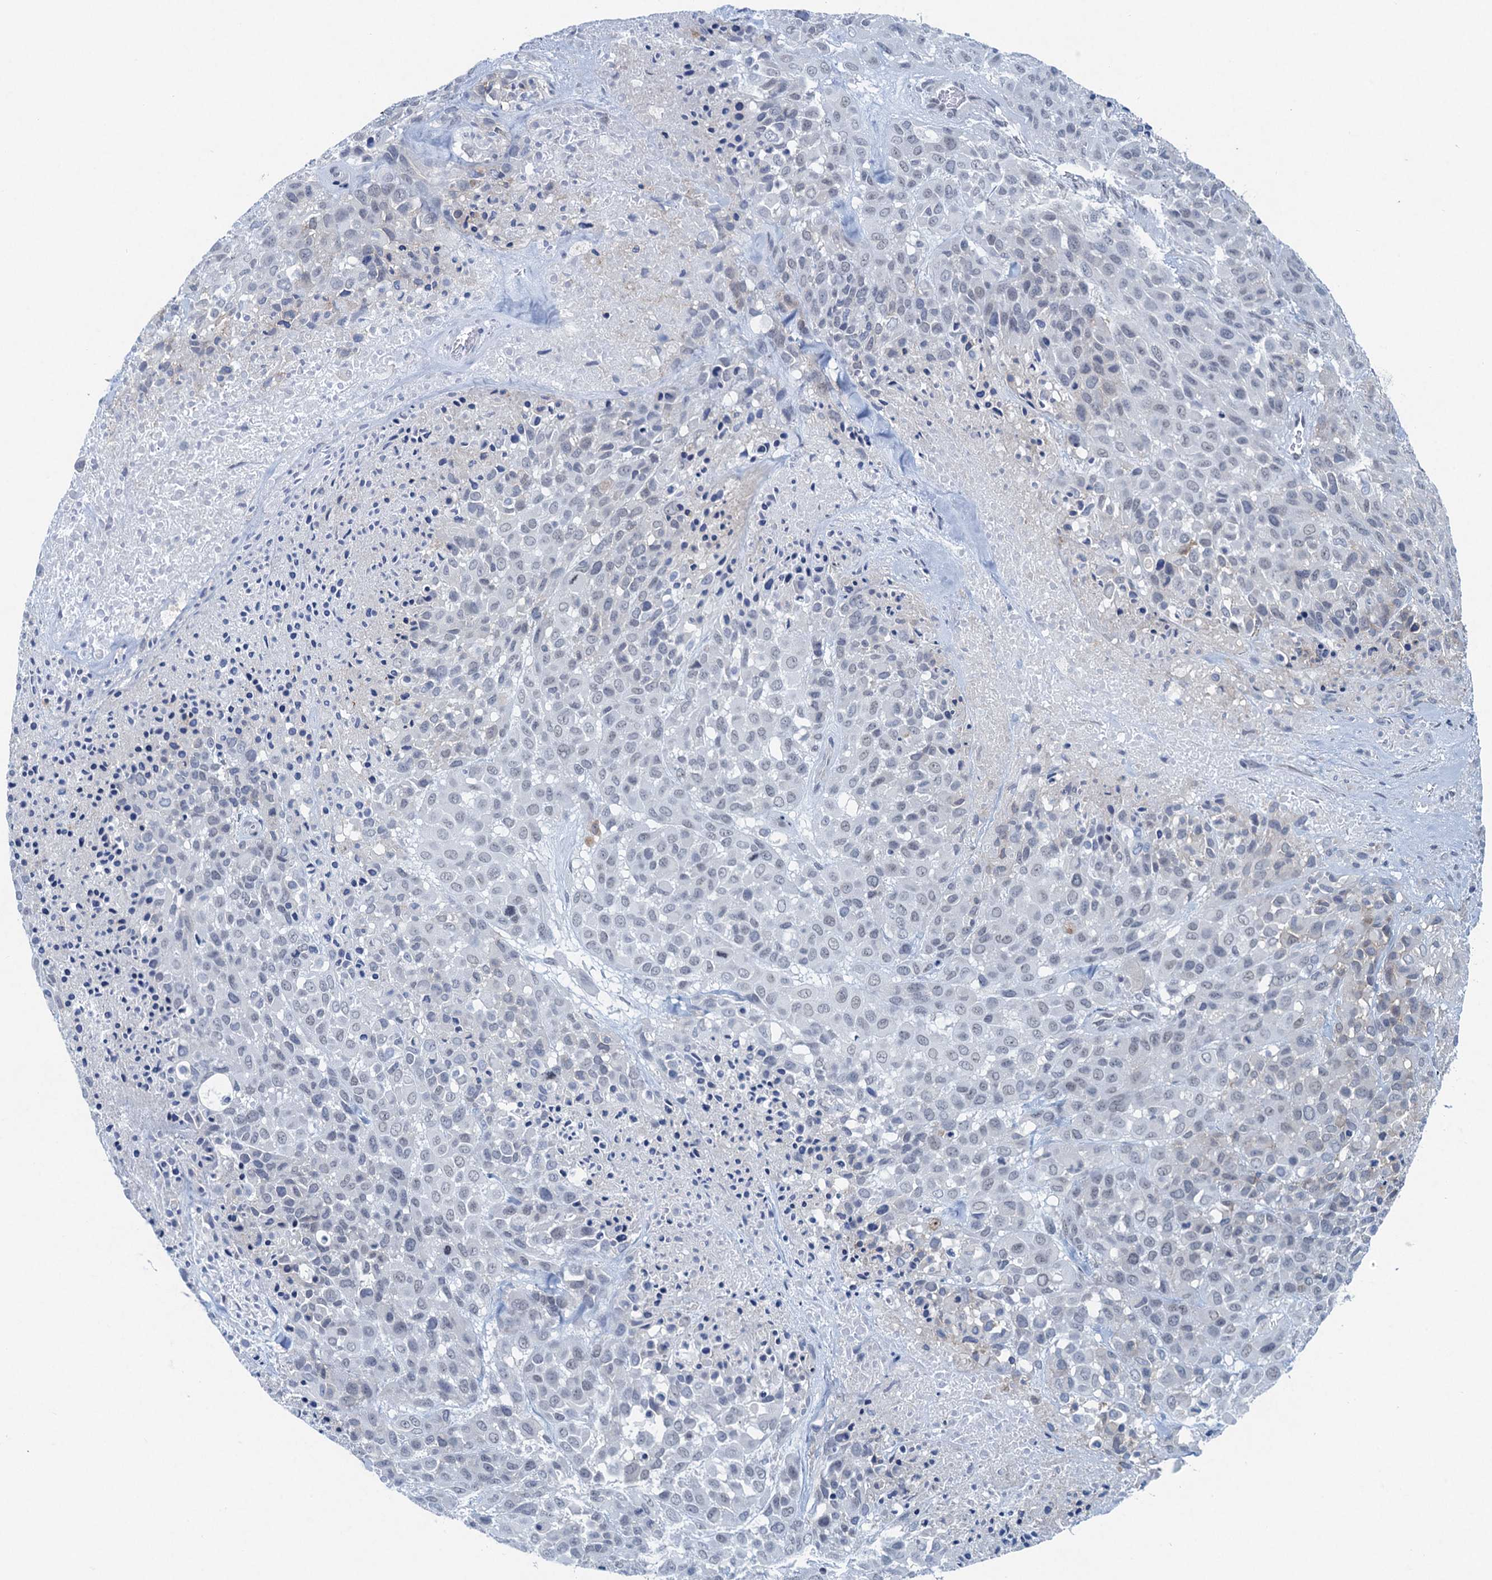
{"staining": {"intensity": "negative", "quantity": "none", "location": "none"}, "tissue": "melanoma", "cell_type": "Tumor cells", "image_type": "cancer", "snomed": [{"axis": "morphology", "description": "Malignant melanoma, Metastatic site"}, {"axis": "topography", "description": "Skin"}], "caption": "A micrograph of melanoma stained for a protein shows no brown staining in tumor cells.", "gene": "HAPSTR1", "patient": {"sex": "female", "age": 81}}